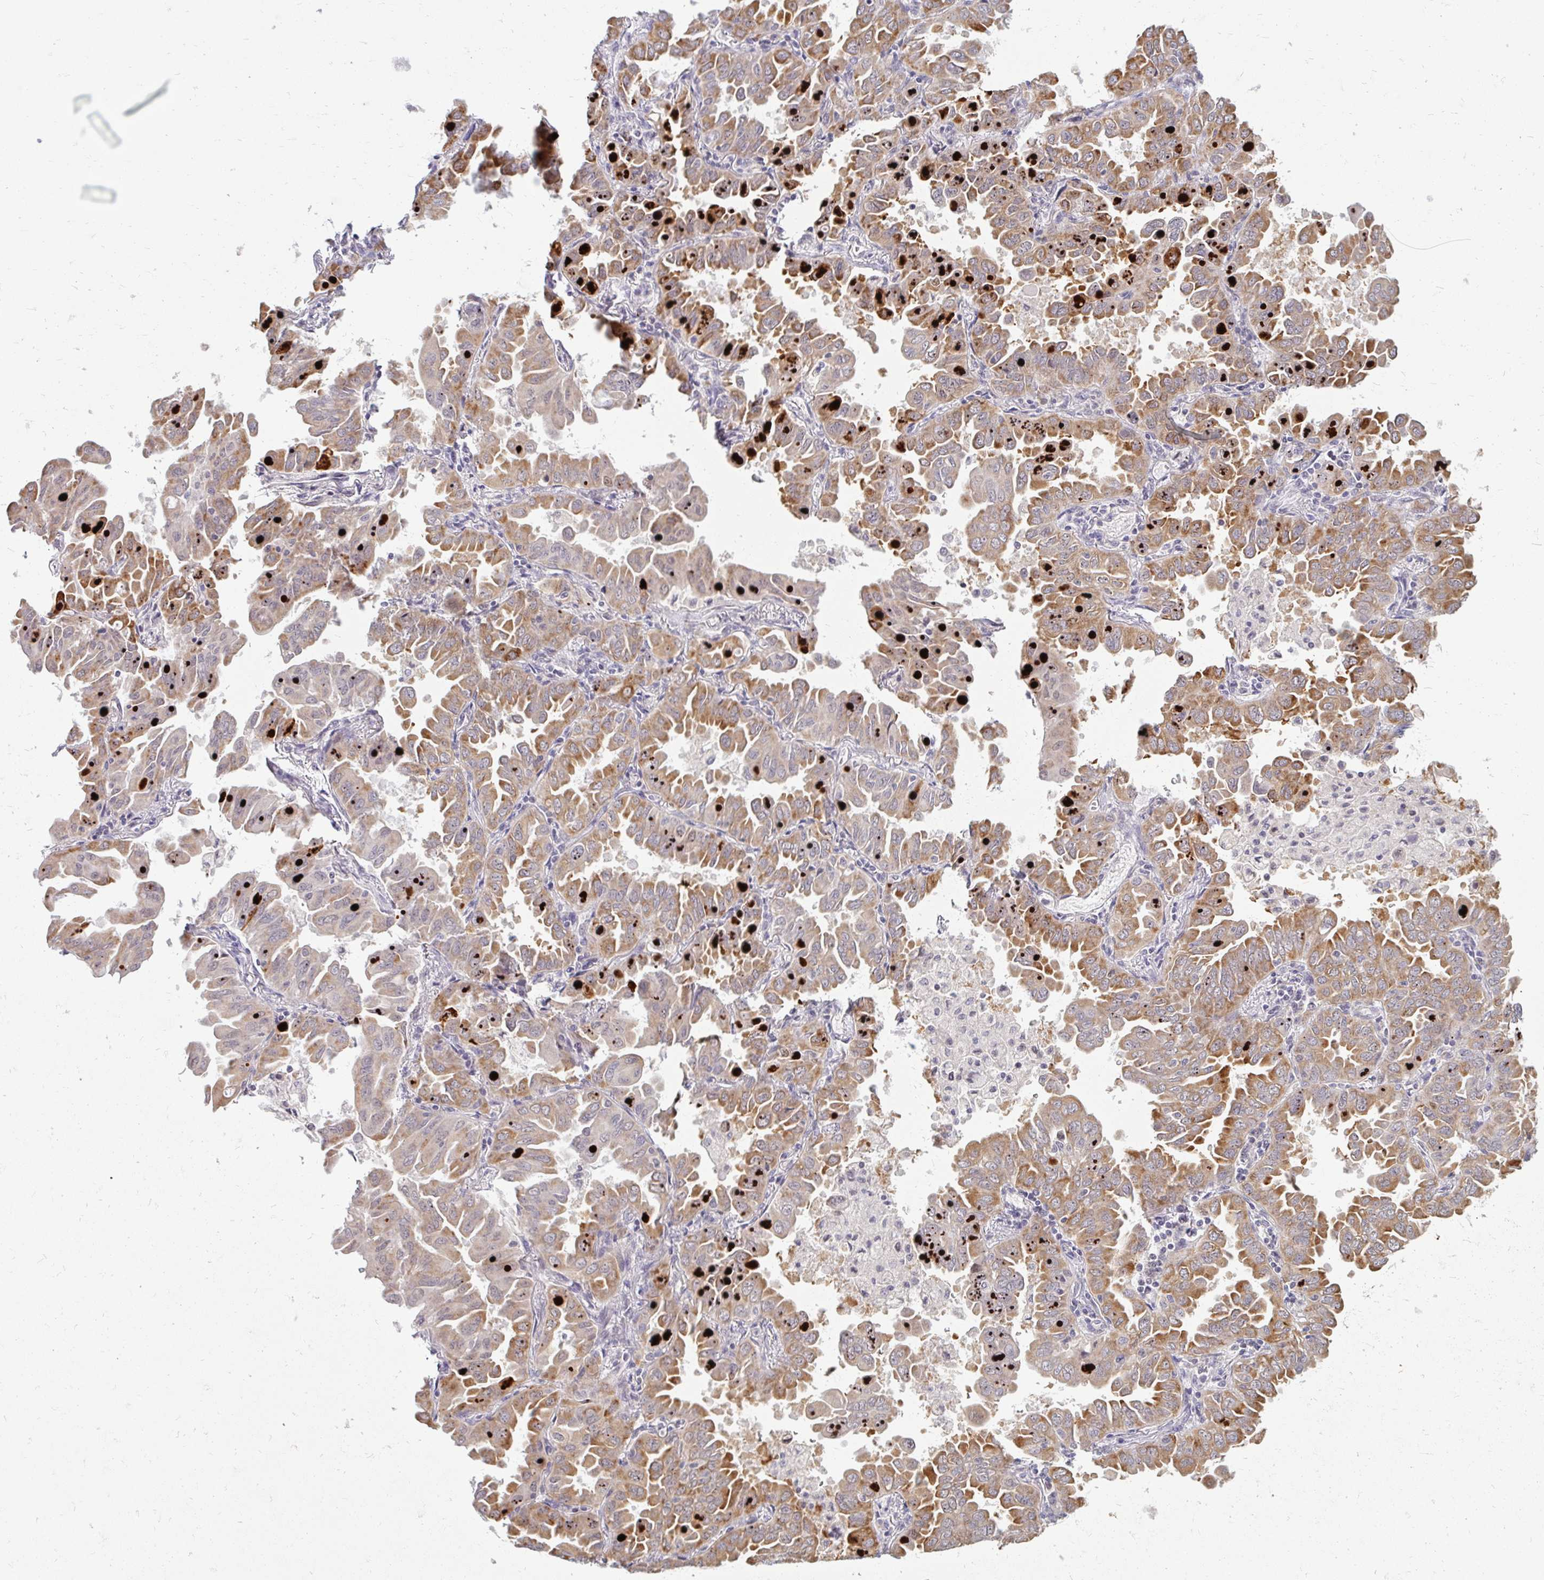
{"staining": {"intensity": "moderate", "quantity": "25%-75%", "location": "cytoplasmic/membranous"}, "tissue": "lung cancer", "cell_type": "Tumor cells", "image_type": "cancer", "snomed": [{"axis": "morphology", "description": "Adenocarcinoma, NOS"}, {"axis": "topography", "description": "Lung"}], "caption": "This photomicrograph demonstrates adenocarcinoma (lung) stained with immunohistochemistry (IHC) to label a protein in brown. The cytoplasmic/membranous of tumor cells show moderate positivity for the protein. Nuclei are counter-stained blue.", "gene": "DDN", "patient": {"sex": "male", "age": 64}}